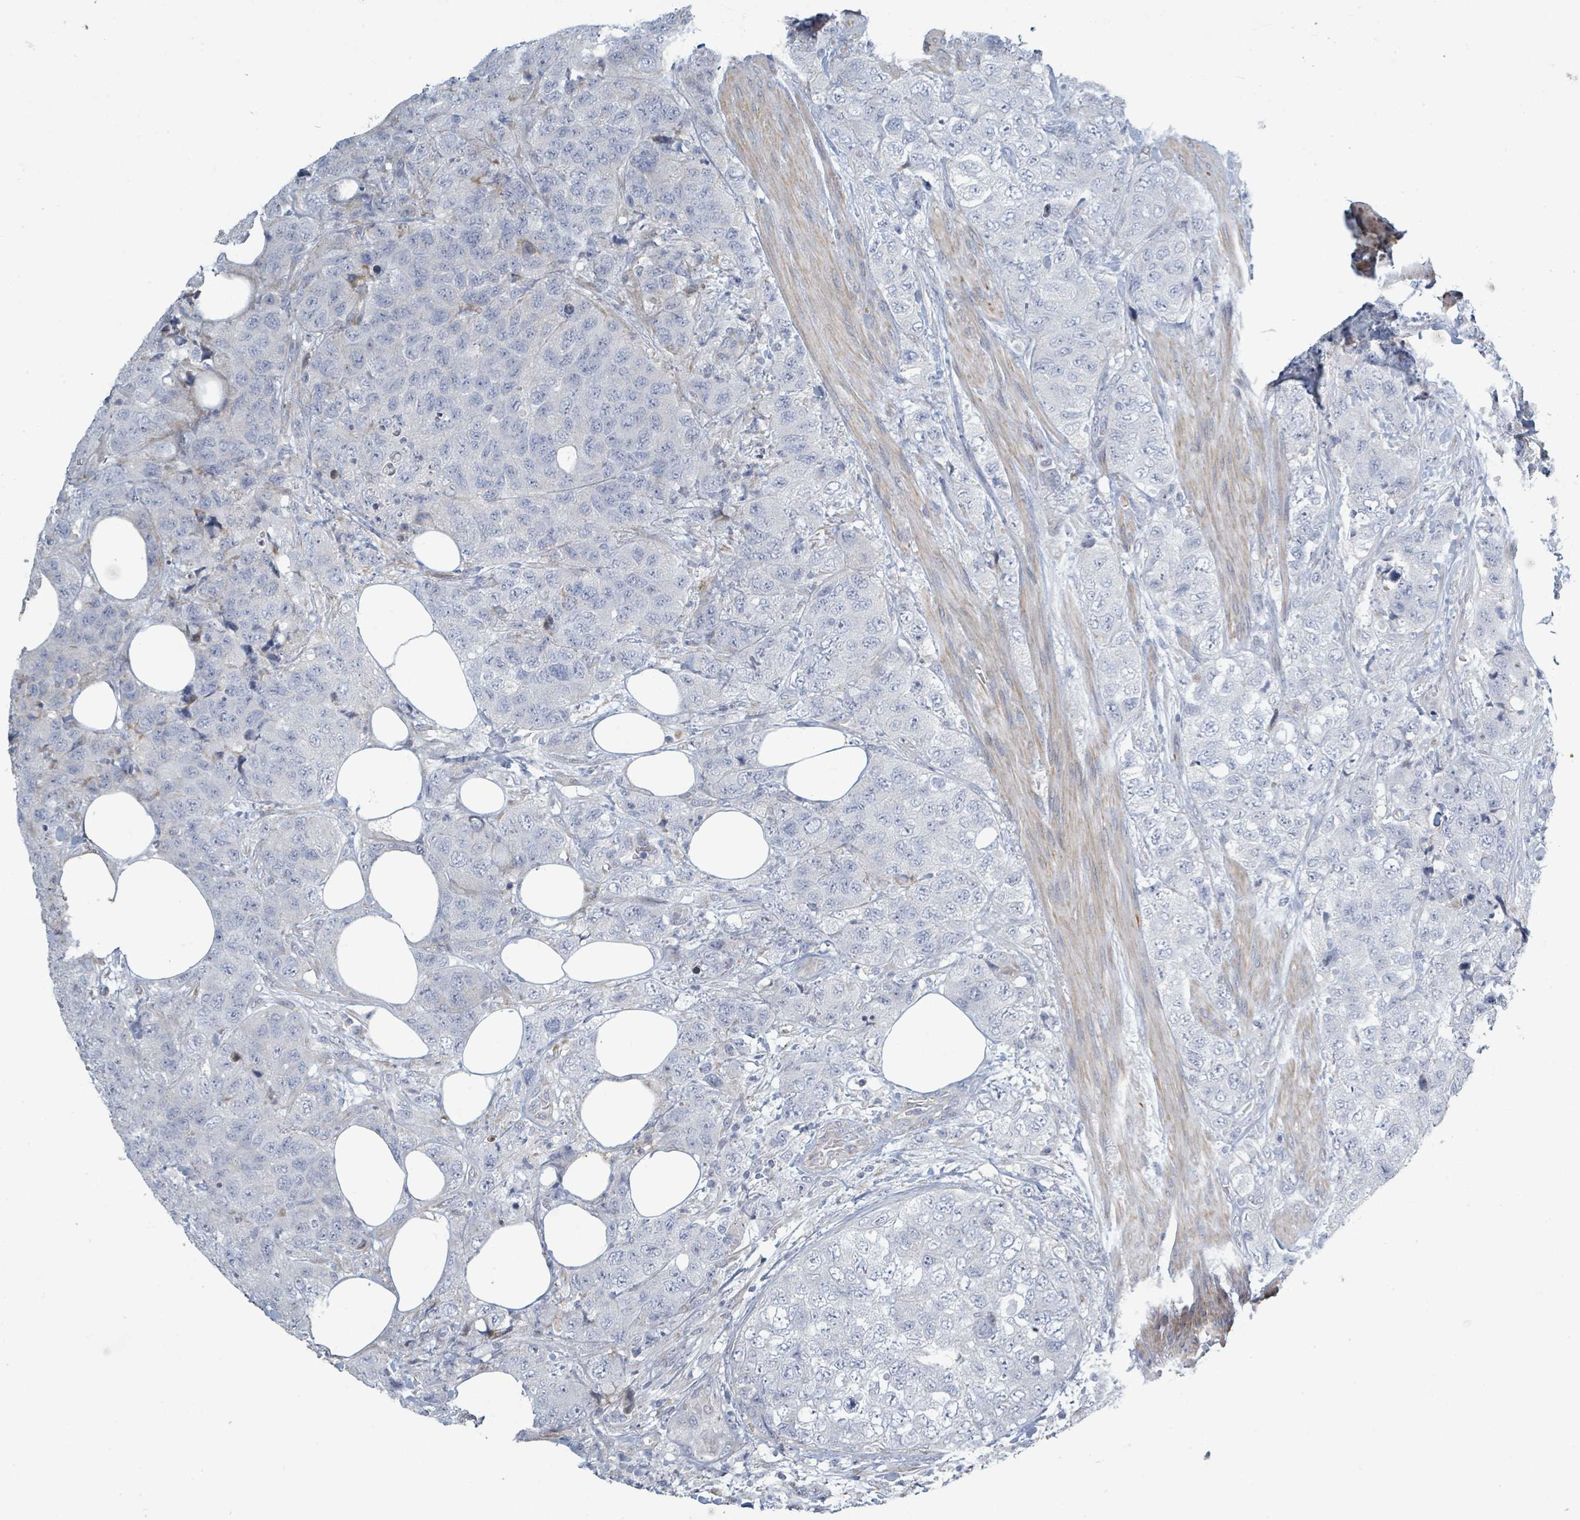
{"staining": {"intensity": "negative", "quantity": "none", "location": "none"}, "tissue": "urothelial cancer", "cell_type": "Tumor cells", "image_type": "cancer", "snomed": [{"axis": "morphology", "description": "Urothelial carcinoma, High grade"}, {"axis": "topography", "description": "Urinary bladder"}], "caption": "High-grade urothelial carcinoma was stained to show a protein in brown. There is no significant expression in tumor cells.", "gene": "RAB33B", "patient": {"sex": "female", "age": 78}}